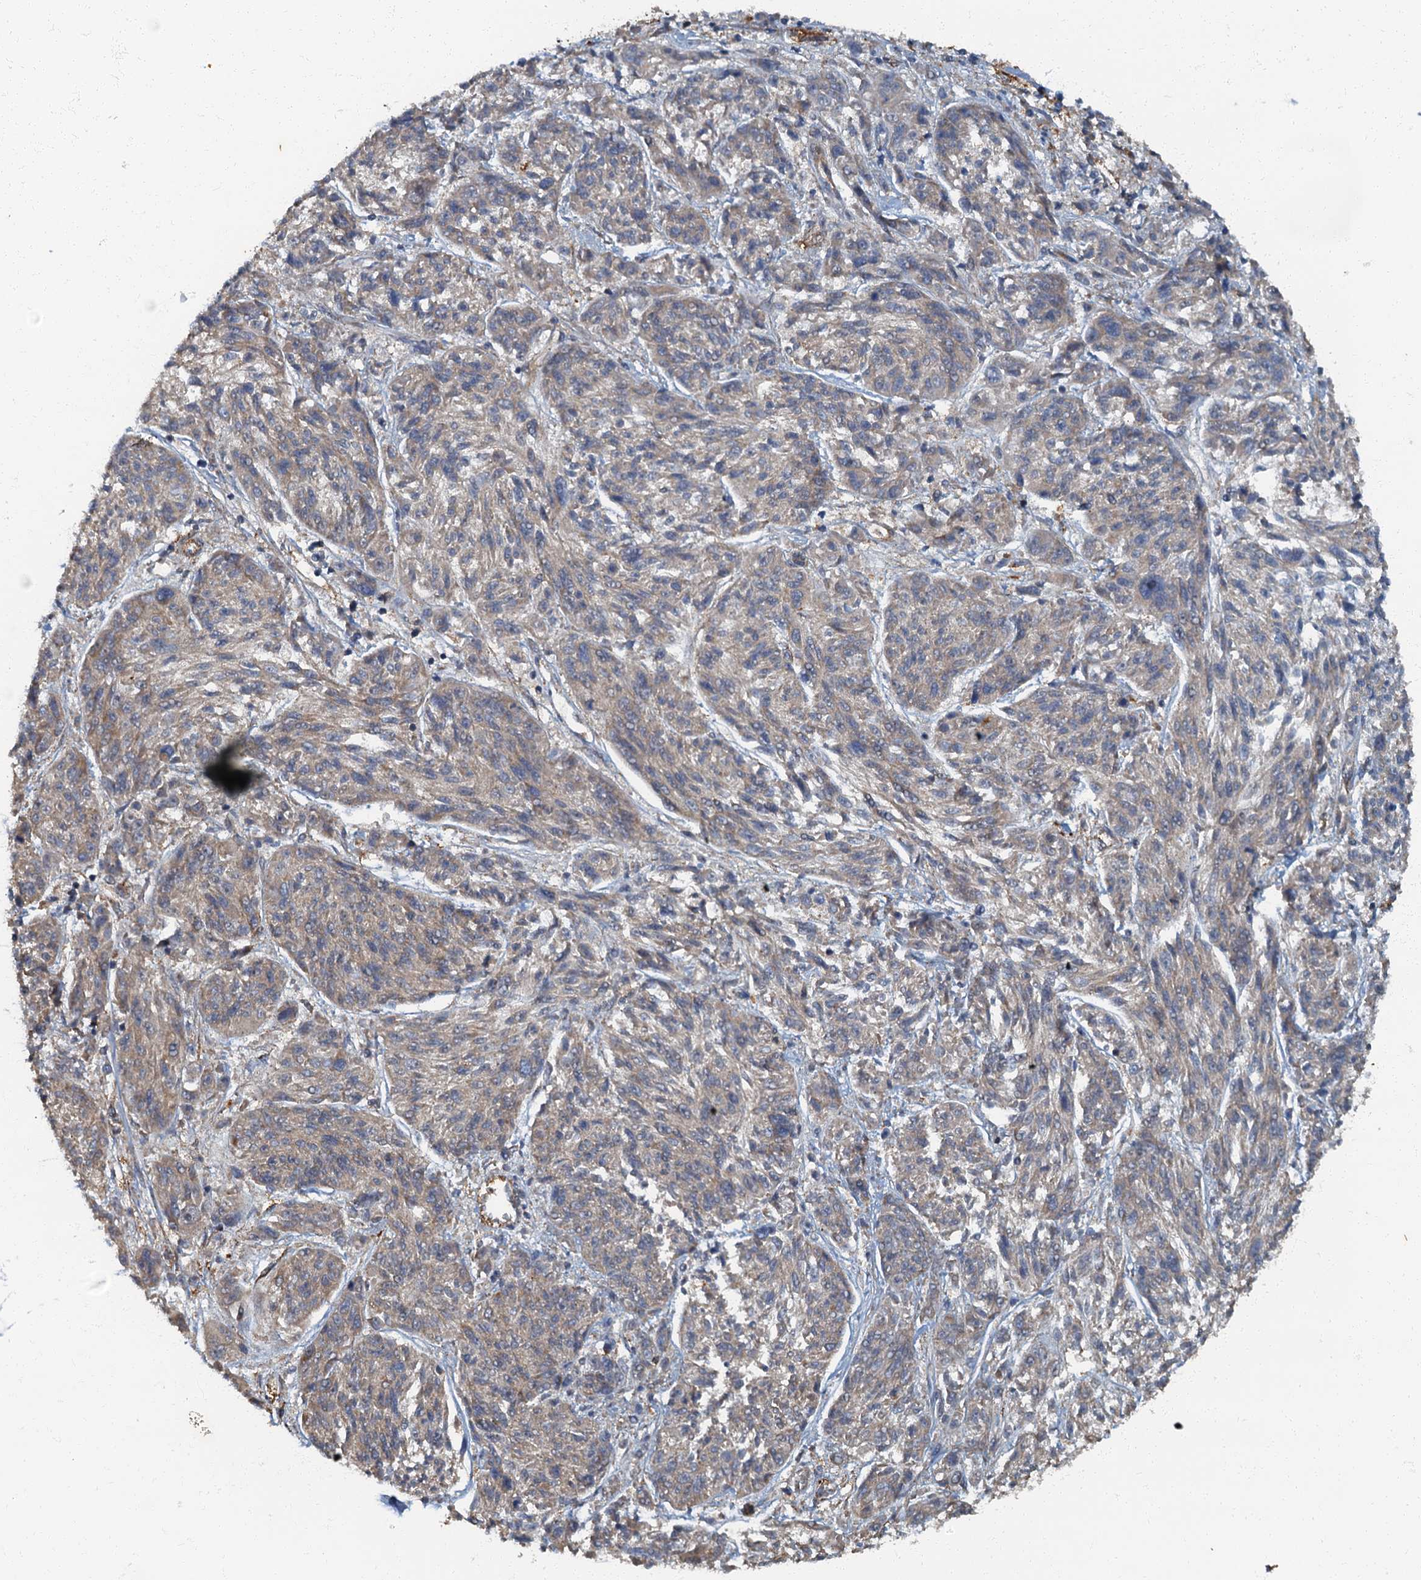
{"staining": {"intensity": "weak", "quantity": "25%-75%", "location": "cytoplasmic/membranous"}, "tissue": "melanoma", "cell_type": "Tumor cells", "image_type": "cancer", "snomed": [{"axis": "morphology", "description": "Malignant melanoma, NOS"}, {"axis": "topography", "description": "Skin"}], "caption": "High-magnification brightfield microscopy of melanoma stained with DAB (3,3'-diaminobenzidine) (brown) and counterstained with hematoxylin (blue). tumor cells exhibit weak cytoplasmic/membranous staining is present in approximately25%-75% of cells.", "gene": "ARL11", "patient": {"sex": "male", "age": 53}}